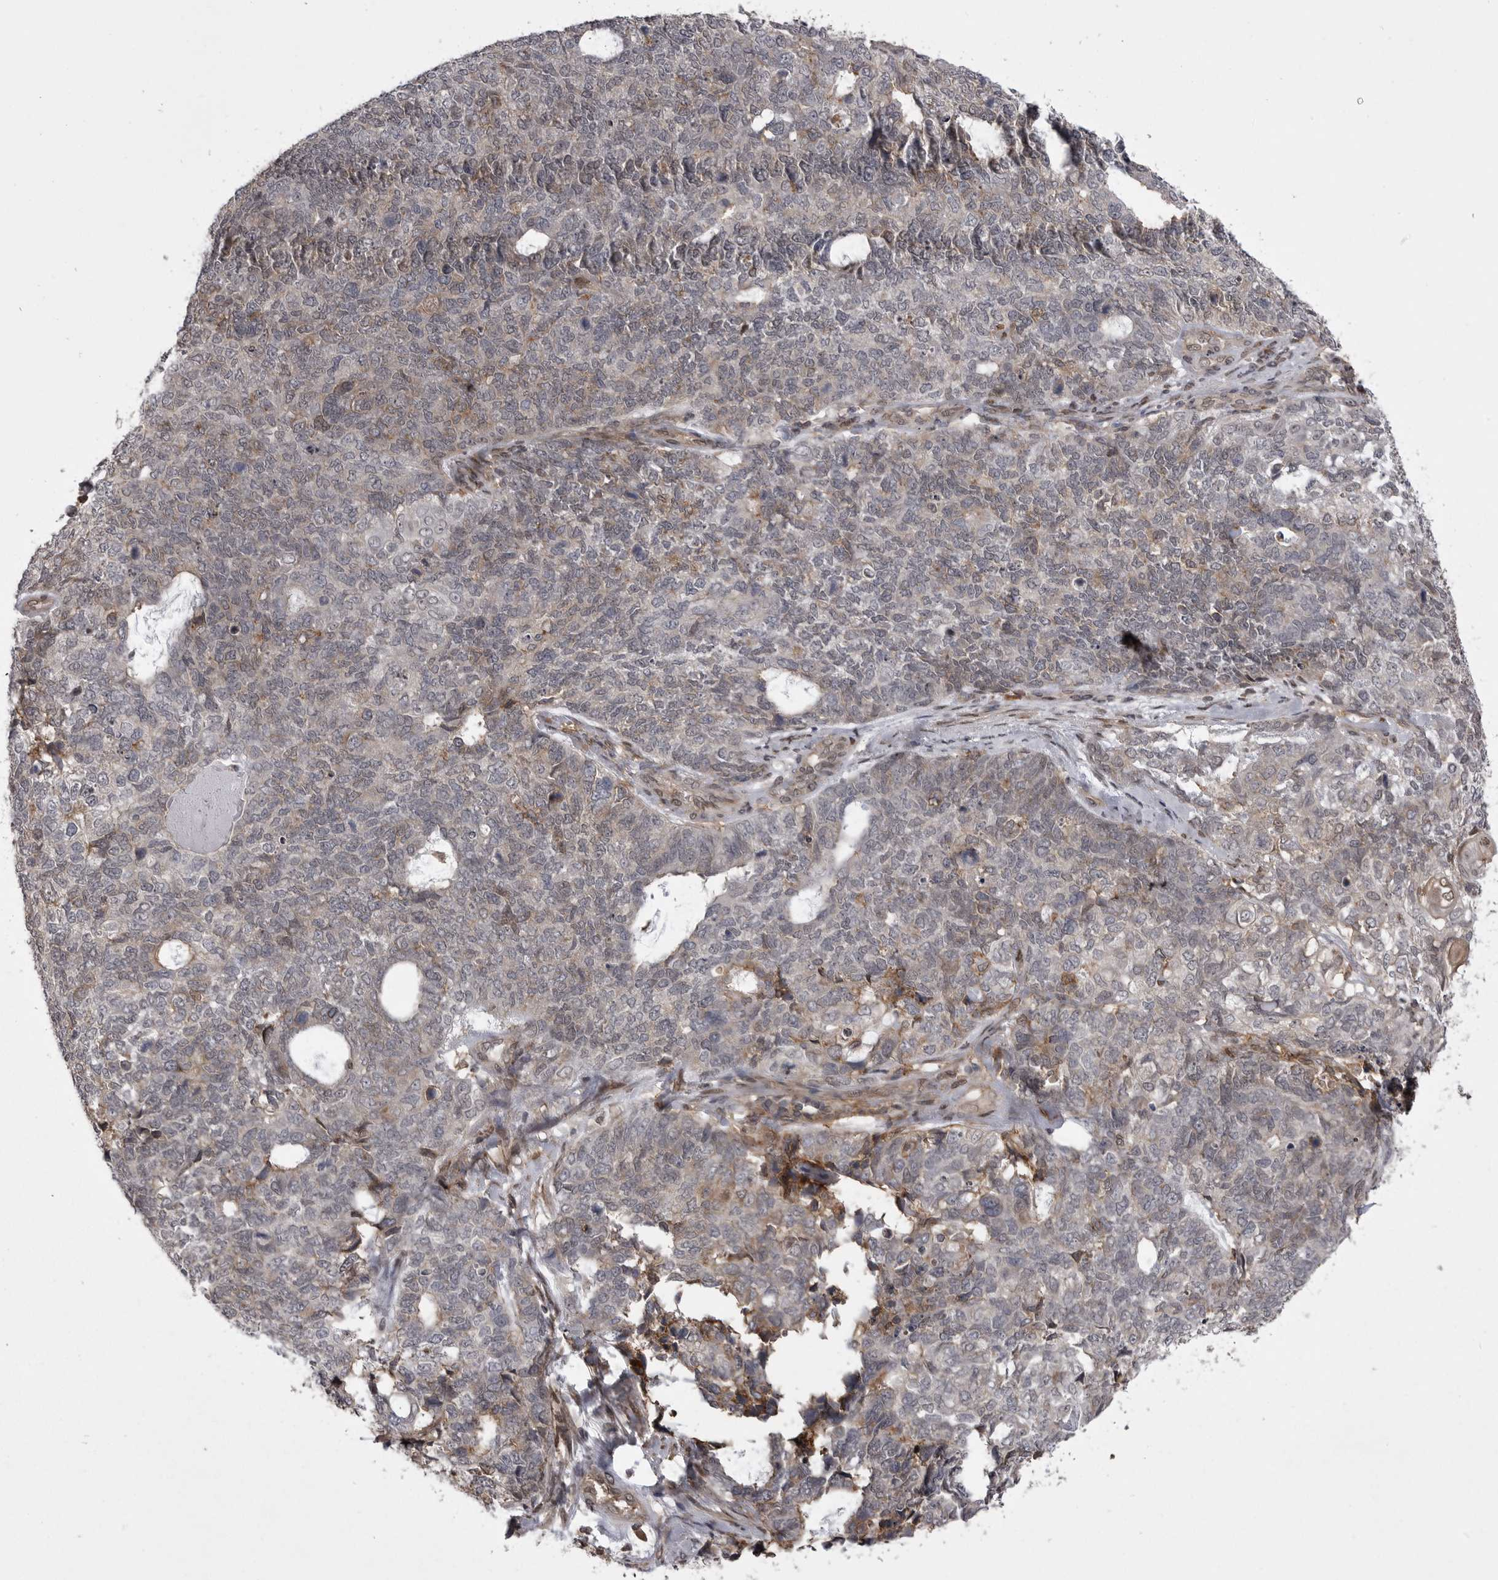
{"staining": {"intensity": "moderate", "quantity": "<25%", "location": "cytoplasmic/membranous"}, "tissue": "cervical cancer", "cell_type": "Tumor cells", "image_type": "cancer", "snomed": [{"axis": "morphology", "description": "Squamous cell carcinoma, NOS"}, {"axis": "topography", "description": "Cervix"}], "caption": "Protein staining of cervical cancer (squamous cell carcinoma) tissue shows moderate cytoplasmic/membranous staining in approximately <25% of tumor cells.", "gene": "ABL1", "patient": {"sex": "female", "age": 63}}